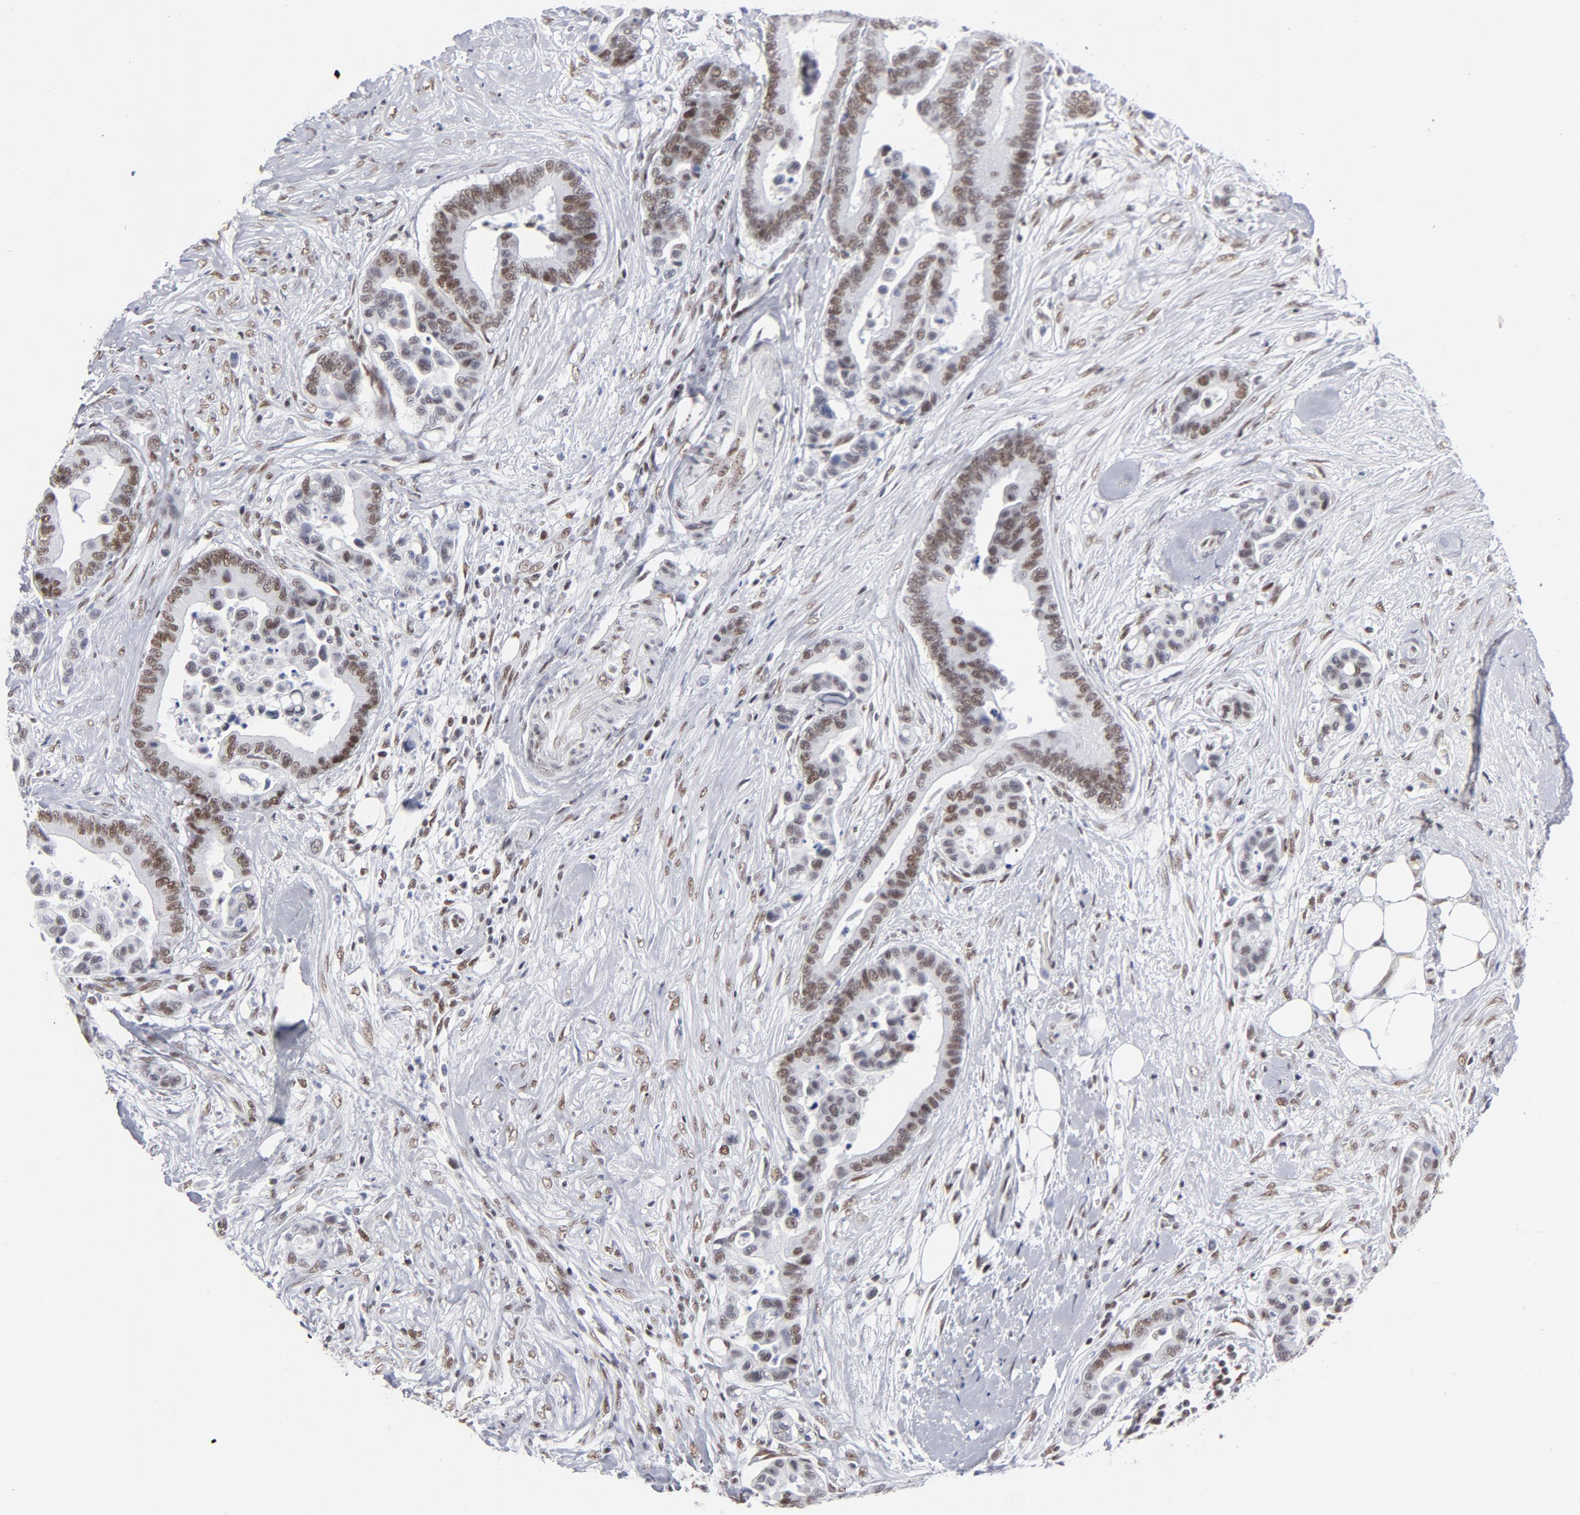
{"staining": {"intensity": "moderate", "quantity": "25%-75%", "location": "nuclear"}, "tissue": "colorectal cancer", "cell_type": "Tumor cells", "image_type": "cancer", "snomed": [{"axis": "morphology", "description": "Adenocarcinoma, NOS"}, {"axis": "topography", "description": "Colon"}], "caption": "Approximately 25%-75% of tumor cells in colorectal cancer (adenocarcinoma) display moderate nuclear protein expression as visualized by brown immunohistochemical staining.", "gene": "ATF2", "patient": {"sex": "male", "age": 82}}